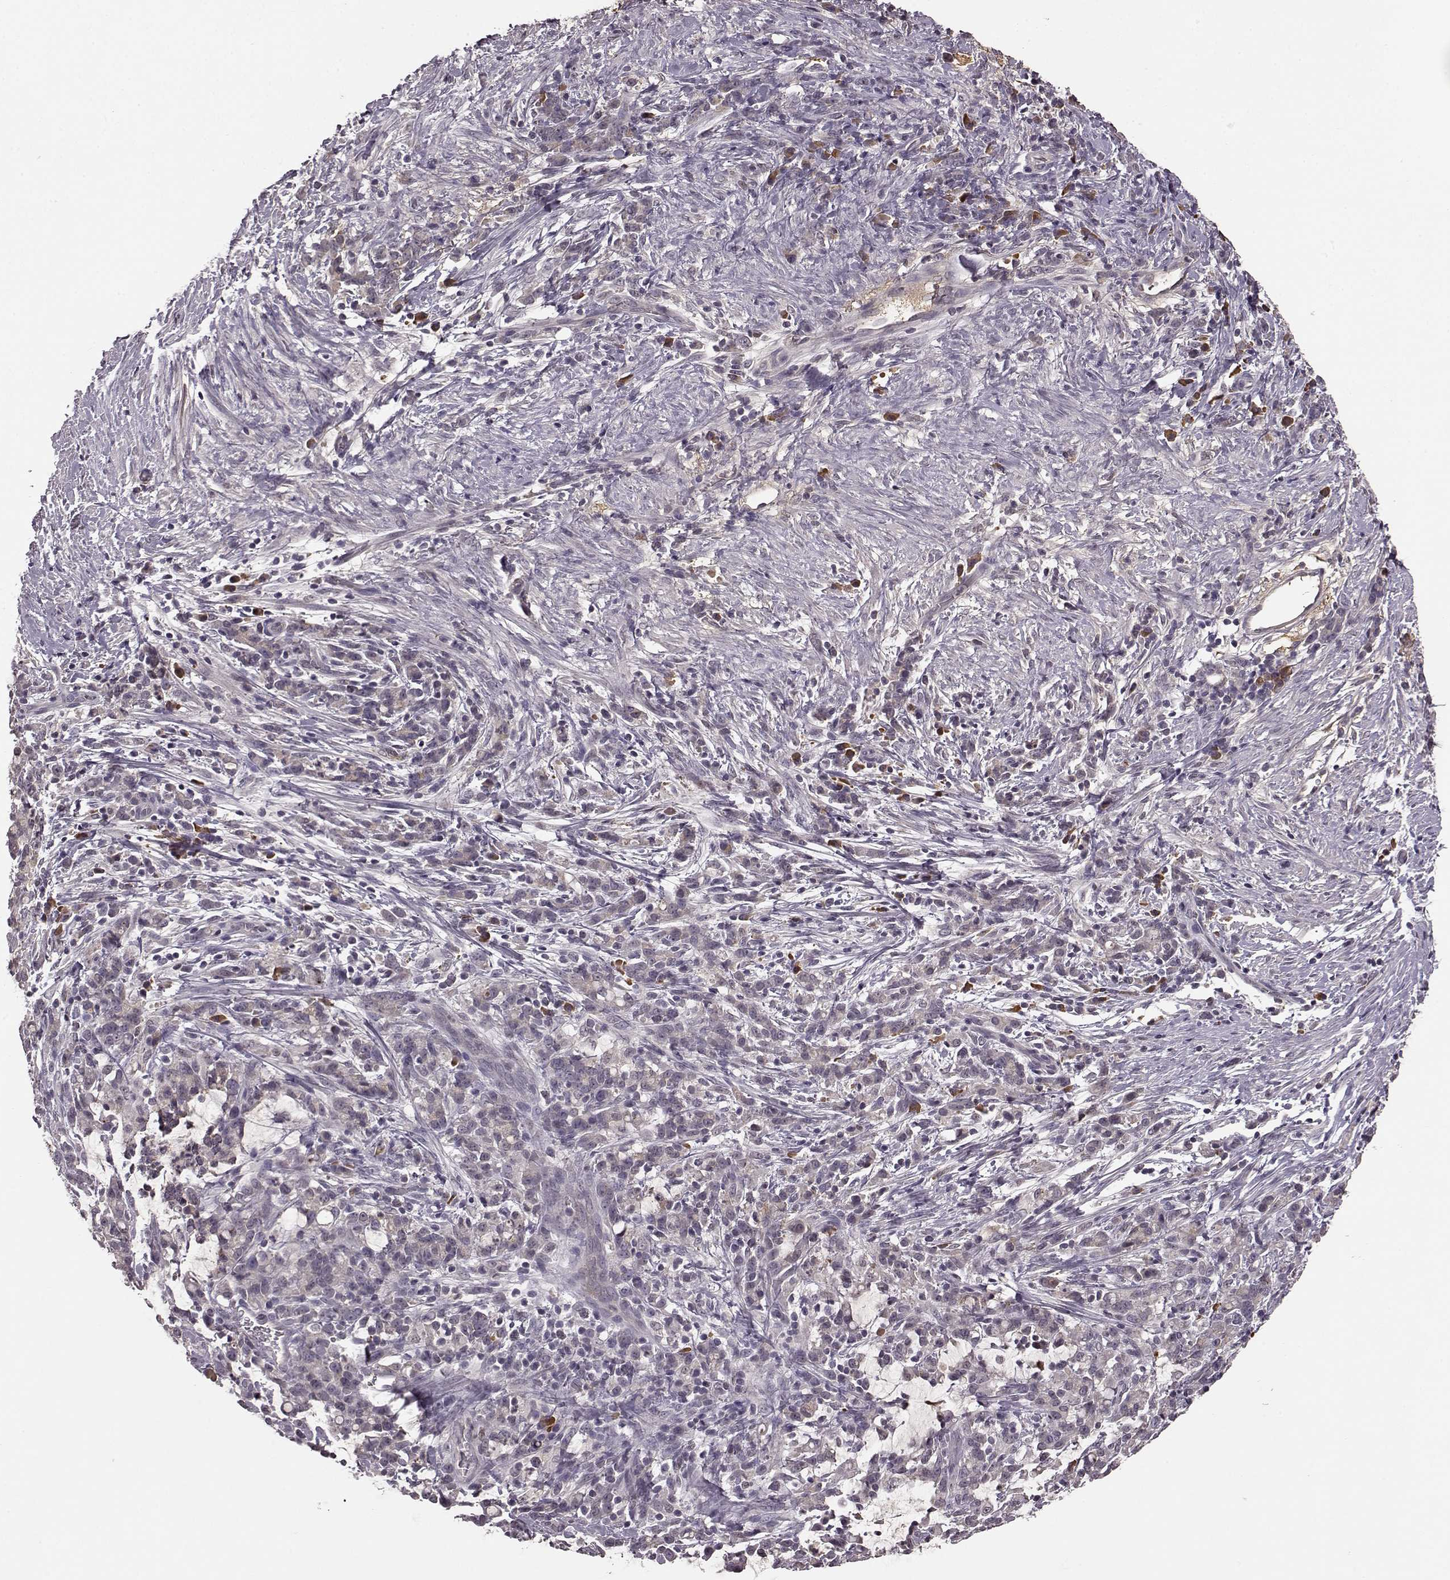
{"staining": {"intensity": "negative", "quantity": "none", "location": "none"}, "tissue": "stomach cancer", "cell_type": "Tumor cells", "image_type": "cancer", "snomed": [{"axis": "morphology", "description": "Adenocarcinoma, NOS"}, {"axis": "topography", "description": "Stomach"}], "caption": "Protein analysis of stomach cancer (adenocarcinoma) demonstrates no significant positivity in tumor cells.", "gene": "NRL", "patient": {"sex": "female", "age": 57}}